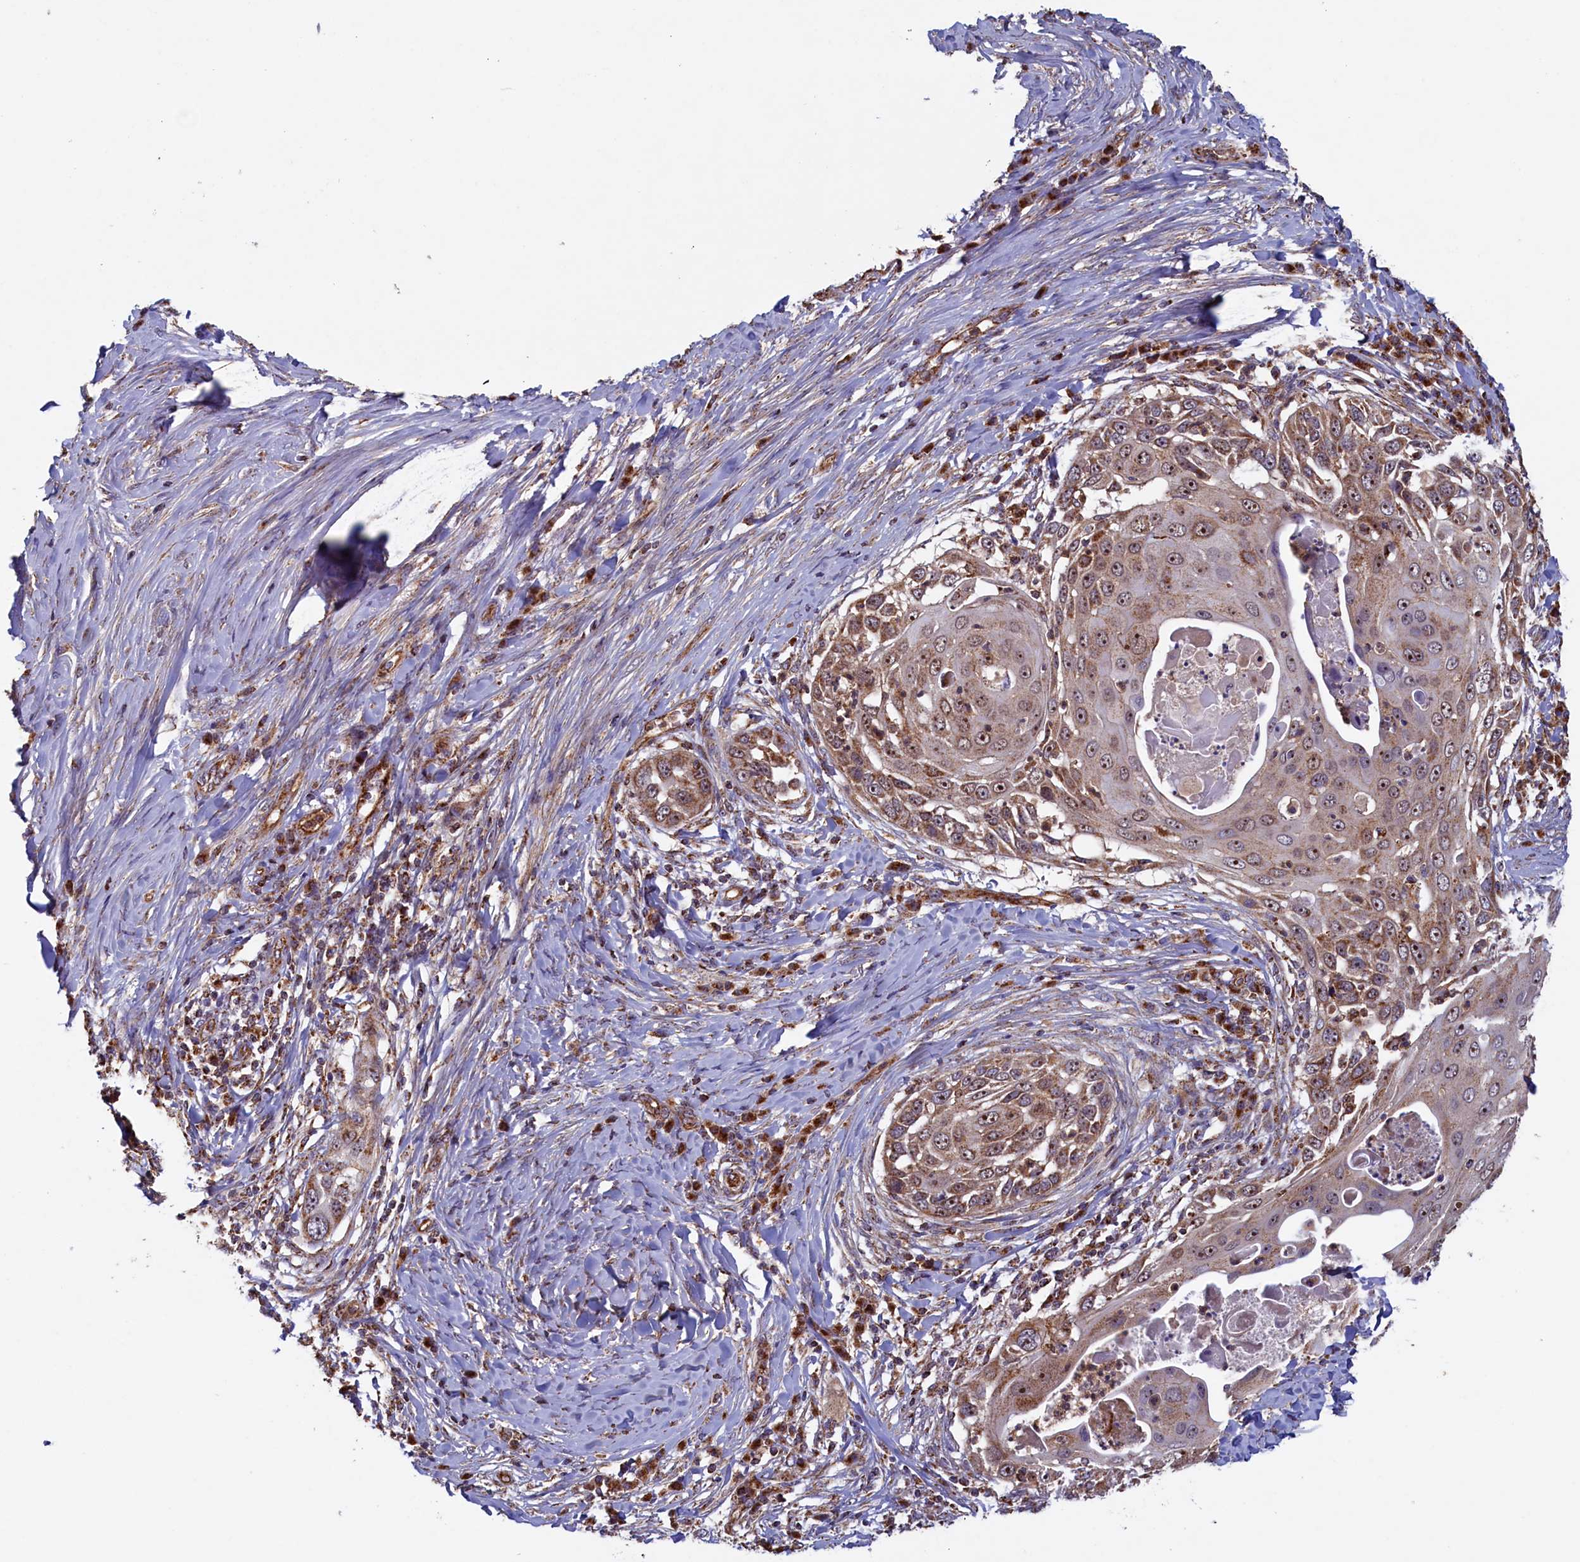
{"staining": {"intensity": "moderate", "quantity": ">75%", "location": "cytoplasmic/membranous,nuclear"}, "tissue": "skin cancer", "cell_type": "Tumor cells", "image_type": "cancer", "snomed": [{"axis": "morphology", "description": "Squamous cell carcinoma, NOS"}, {"axis": "topography", "description": "Skin"}], "caption": "Protein staining of skin cancer (squamous cell carcinoma) tissue shows moderate cytoplasmic/membranous and nuclear expression in approximately >75% of tumor cells. (DAB IHC with brightfield microscopy, high magnification).", "gene": "UBE3B", "patient": {"sex": "female", "age": 44}}